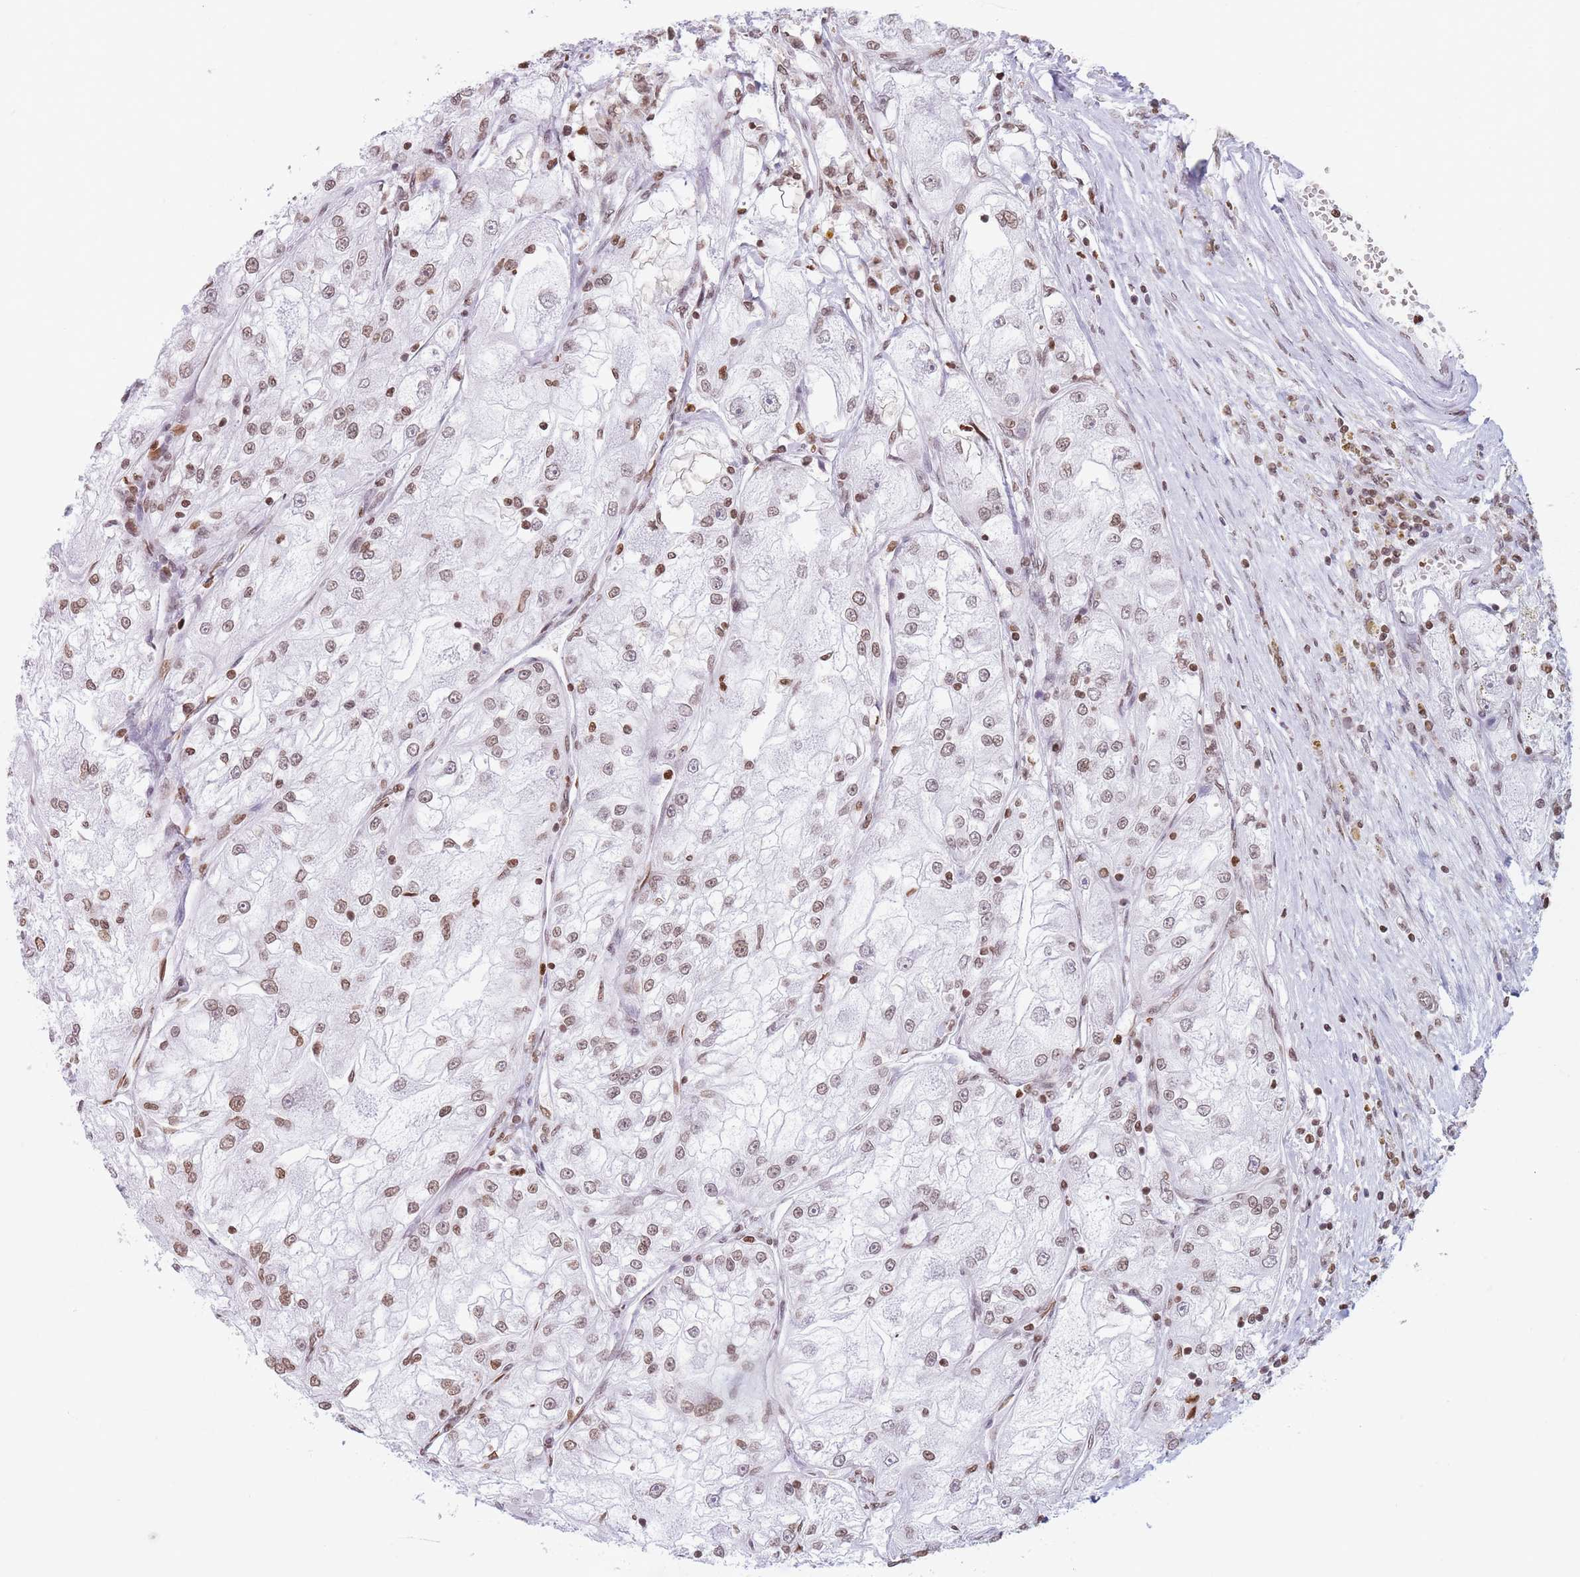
{"staining": {"intensity": "weak", "quantity": ">75%", "location": "nuclear"}, "tissue": "renal cancer", "cell_type": "Tumor cells", "image_type": "cancer", "snomed": [{"axis": "morphology", "description": "Adenocarcinoma, NOS"}, {"axis": "topography", "description": "Kidney"}], "caption": "Immunohistochemical staining of human renal cancer reveals low levels of weak nuclear staining in approximately >75% of tumor cells.", "gene": "RYK", "patient": {"sex": "female", "age": 72}}